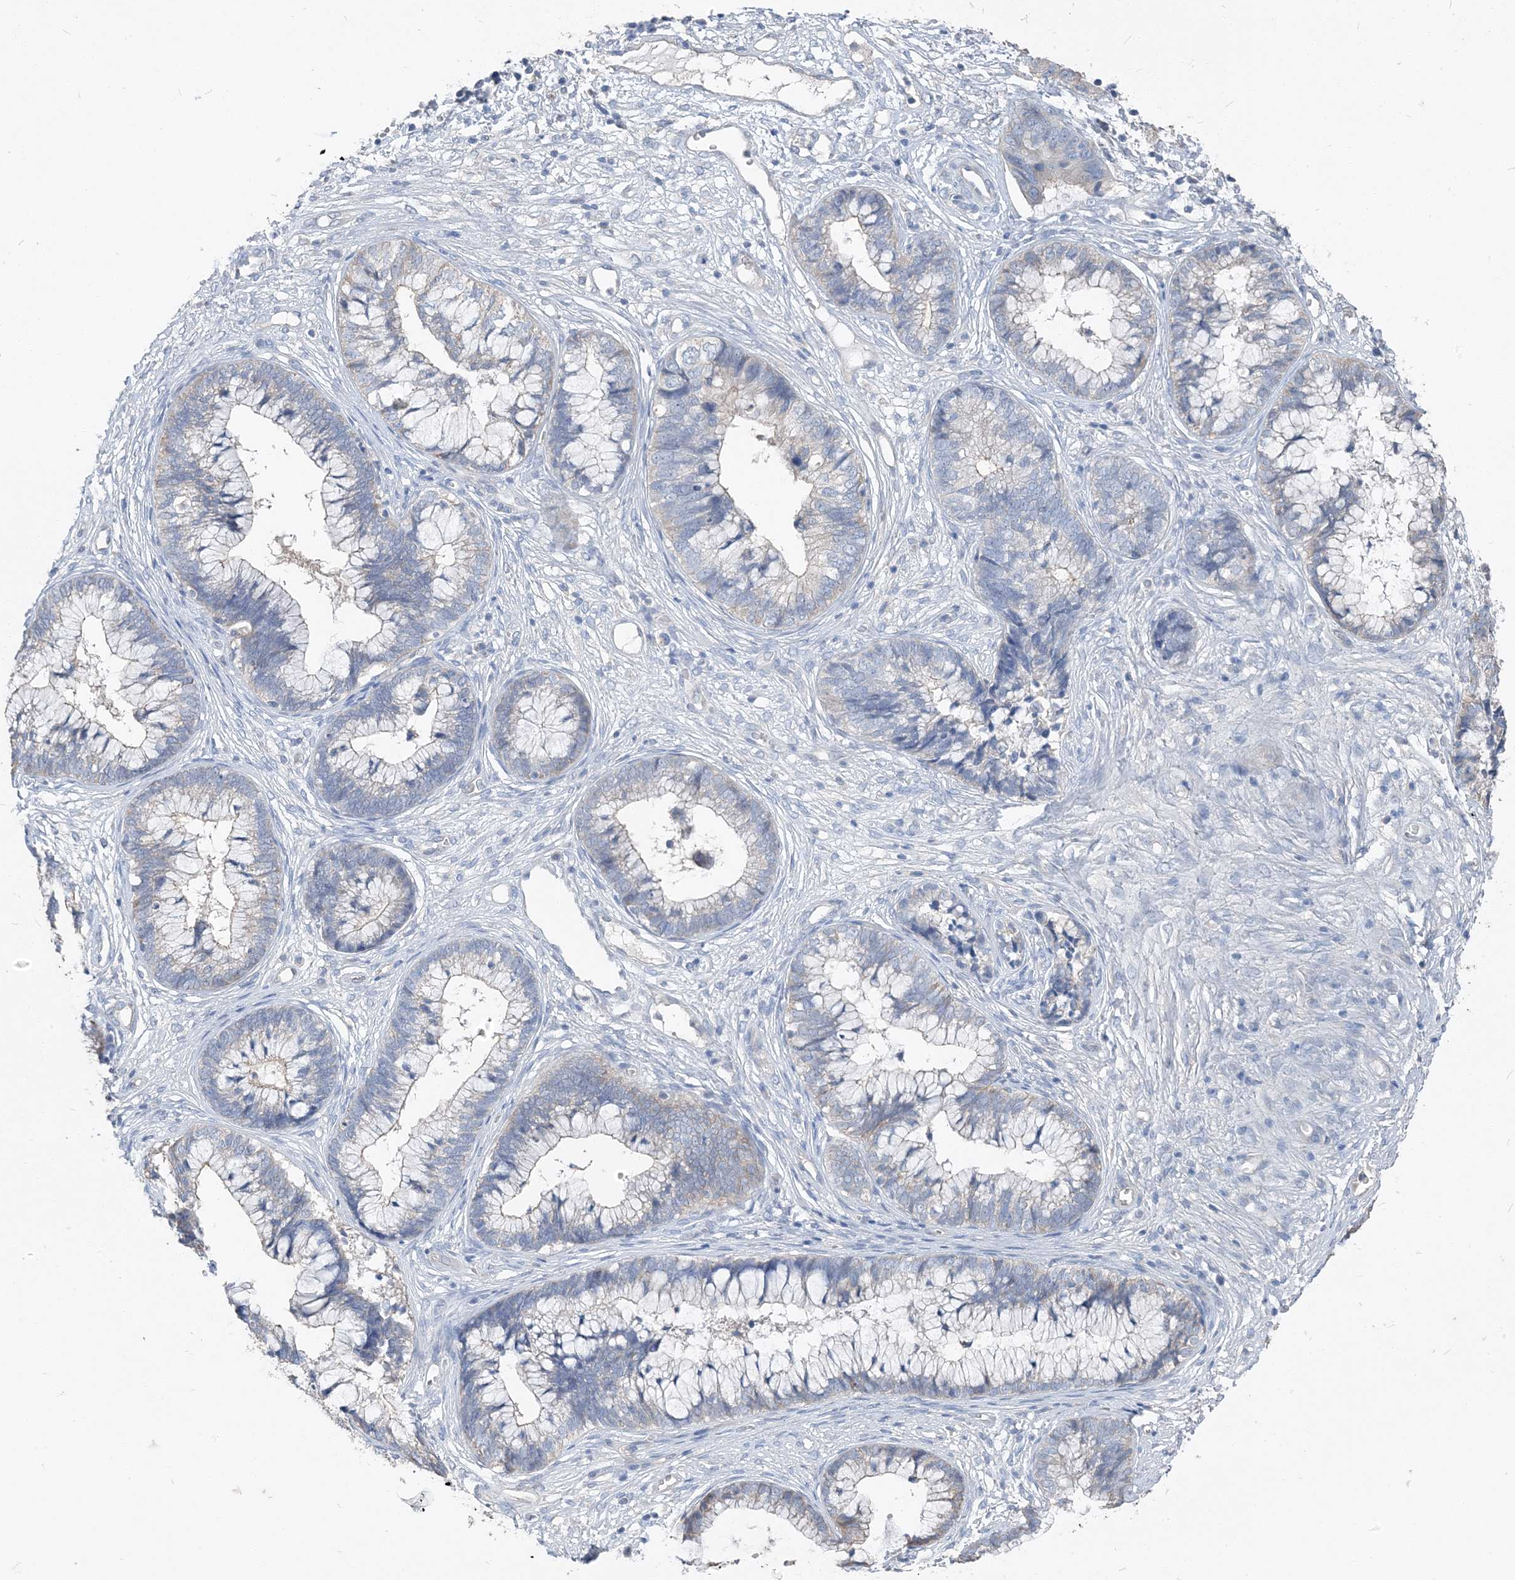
{"staining": {"intensity": "negative", "quantity": "none", "location": "none"}, "tissue": "cervical cancer", "cell_type": "Tumor cells", "image_type": "cancer", "snomed": [{"axis": "morphology", "description": "Adenocarcinoma, NOS"}, {"axis": "topography", "description": "Cervix"}], "caption": "A micrograph of adenocarcinoma (cervical) stained for a protein demonstrates no brown staining in tumor cells. Brightfield microscopy of immunohistochemistry (IHC) stained with DAB (3,3'-diaminobenzidine) (brown) and hematoxylin (blue), captured at high magnification.", "gene": "NCOA7", "patient": {"sex": "female", "age": 44}}